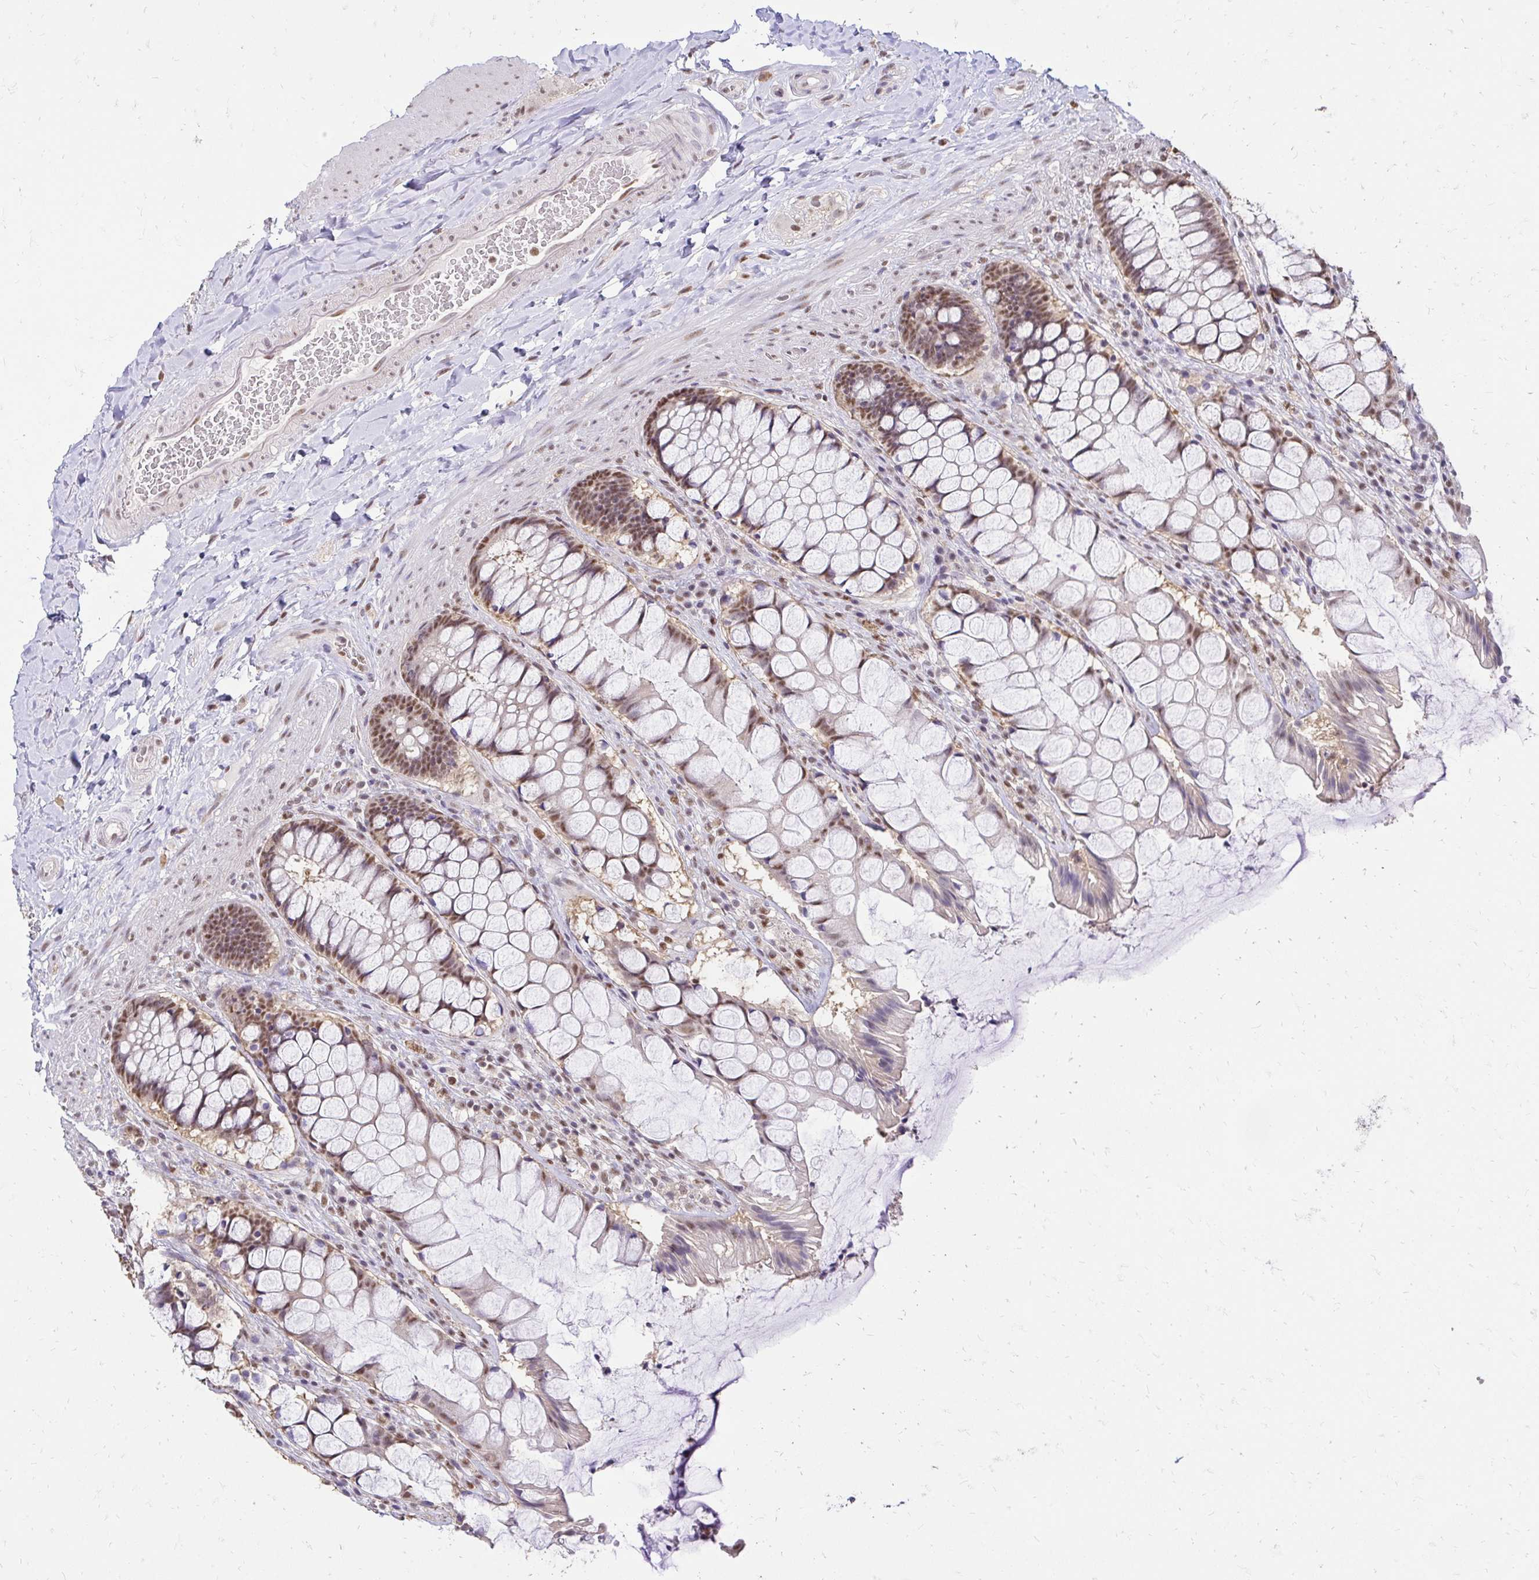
{"staining": {"intensity": "moderate", "quantity": ">75%", "location": "nuclear"}, "tissue": "rectum", "cell_type": "Glandular cells", "image_type": "normal", "snomed": [{"axis": "morphology", "description": "Normal tissue, NOS"}, {"axis": "topography", "description": "Rectum"}], "caption": "Rectum stained for a protein reveals moderate nuclear positivity in glandular cells. The protein of interest is shown in brown color, while the nuclei are stained blue.", "gene": "RIMS4", "patient": {"sex": "female", "age": 58}}